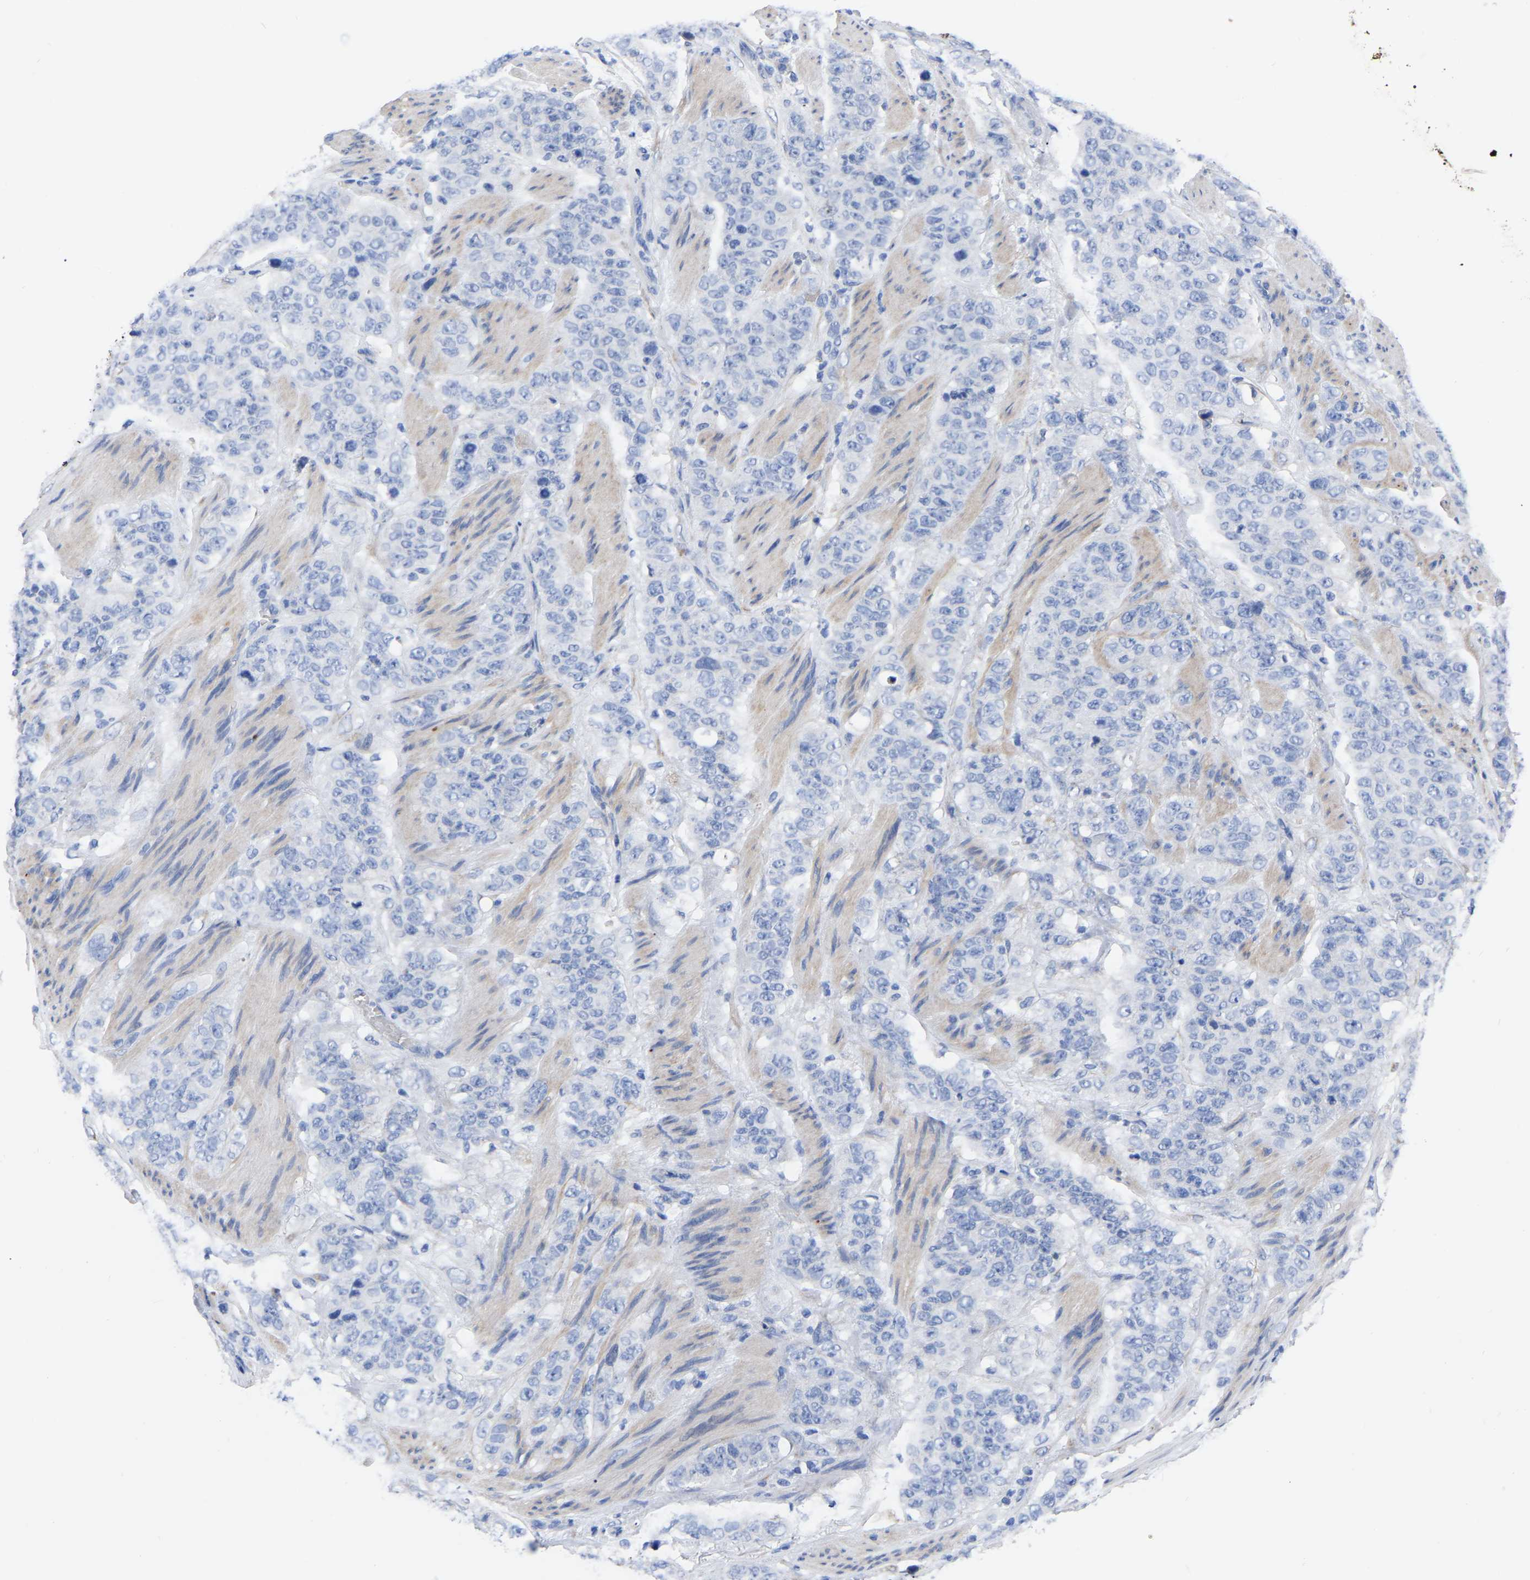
{"staining": {"intensity": "negative", "quantity": "none", "location": "none"}, "tissue": "stomach cancer", "cell_type": "Tumor cells", "image_type": "cancer", "snomed": [{"axis": "morphology", "description": "Adenocarcinoma, NOS"}, {"axis": "topography", "description": "Stomach"}], "caption": "This is an immunohistochemistry (IHC) image of stomach cancer (adenocarcinoma). There is no expression in tumor cells.", "gene": "GDF3", "patient": {"sex": "male", "age": 48}}